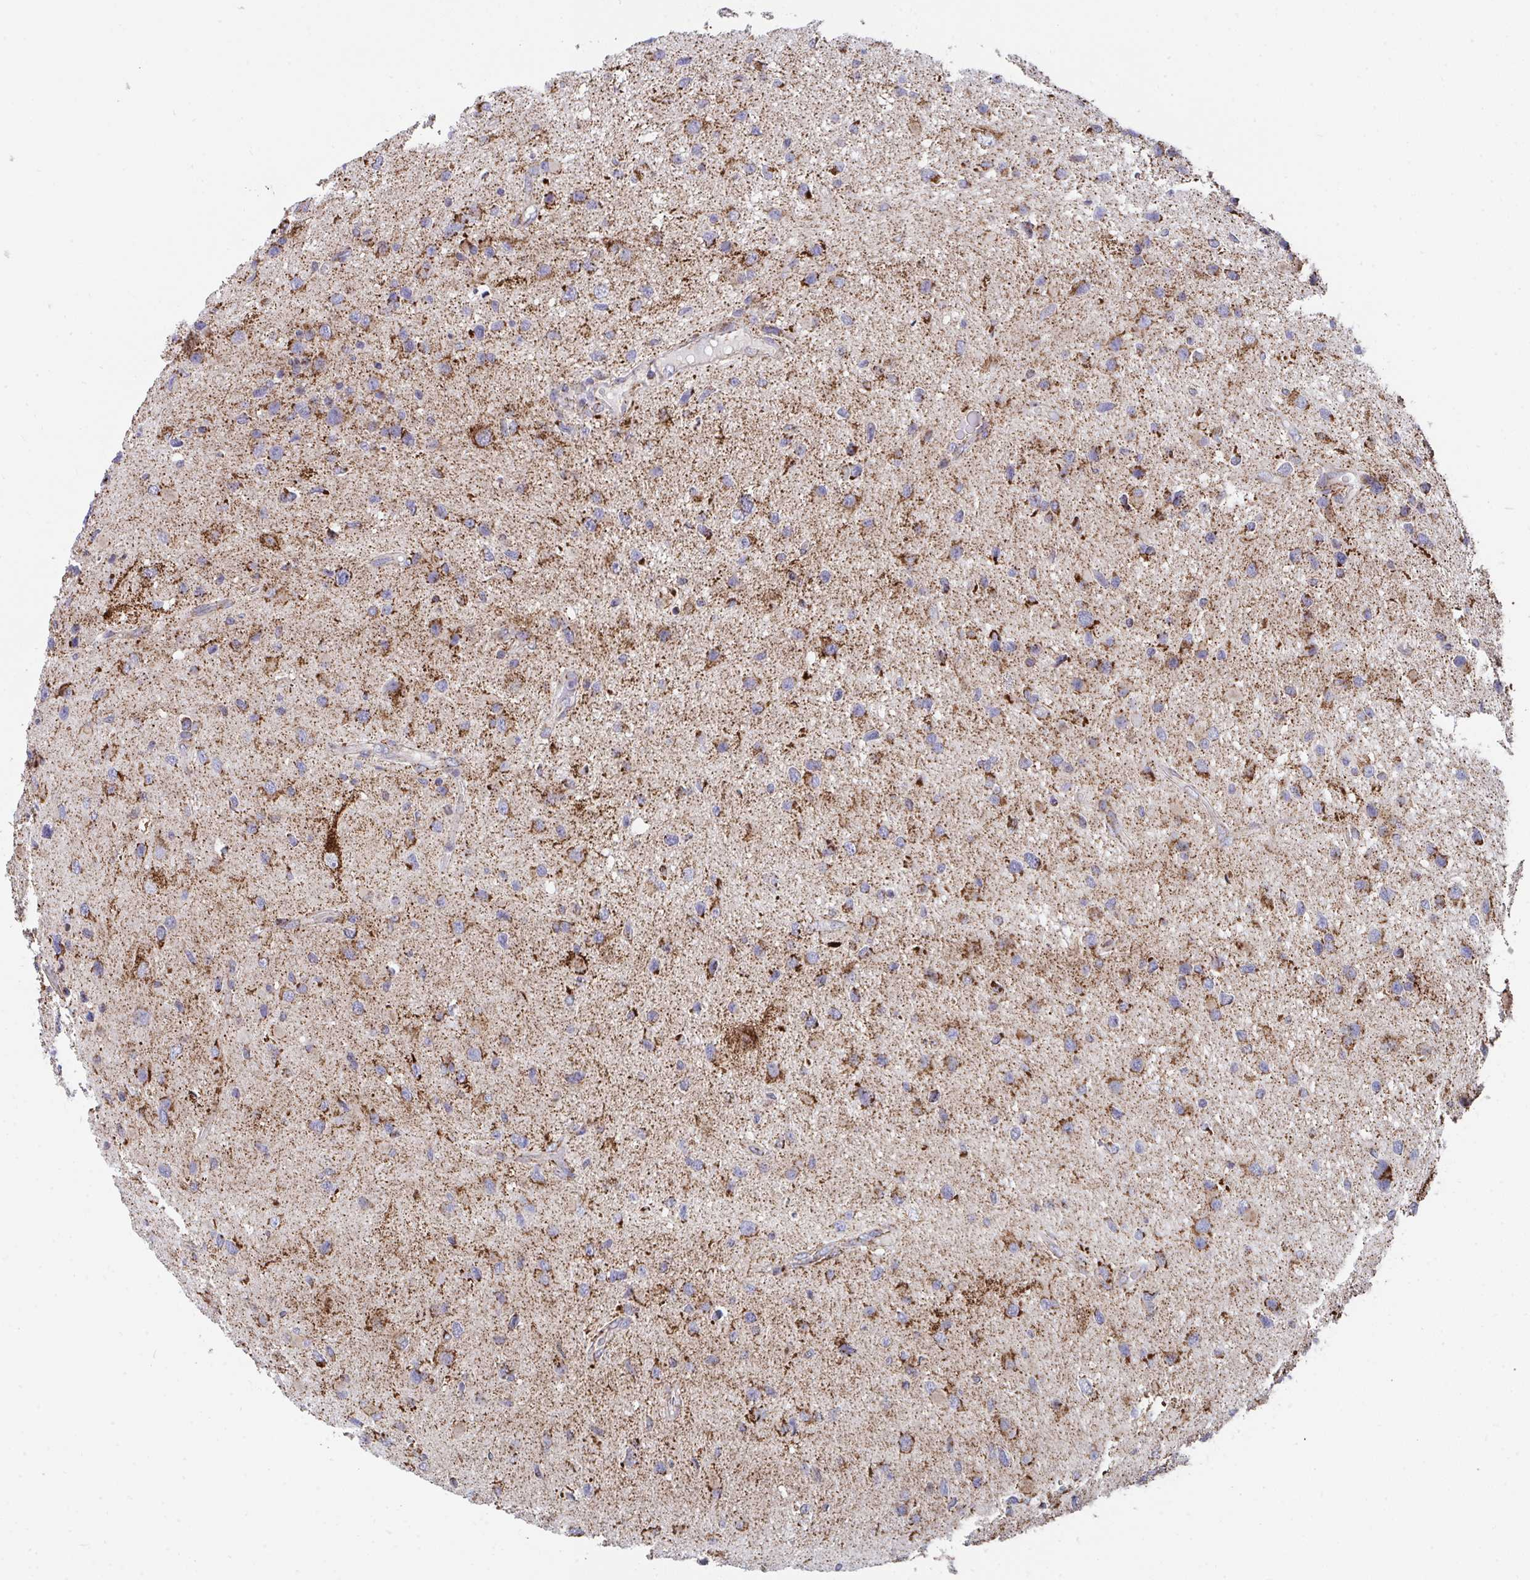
{"staining": {"intensity": "strong", "quantity": "25%-75%", "location": "cytoplasmic/membranous"}, "tissue": "glioma", "cell_type": "Tumor cells", "image_type": "cancer", "snomed": [{"axis": "morphology", "description": "Glioma, malignant, Low grade"}, {"axis": "topography", "description": "Brain"}], "caption": "Immunohistochemical staining of glioma reveals strong cytoplasmic/membranous protein positivity in about 25%-75% of tumor cells.", "gene": "PC", "patient": {"sex": "female", "age": 32}}